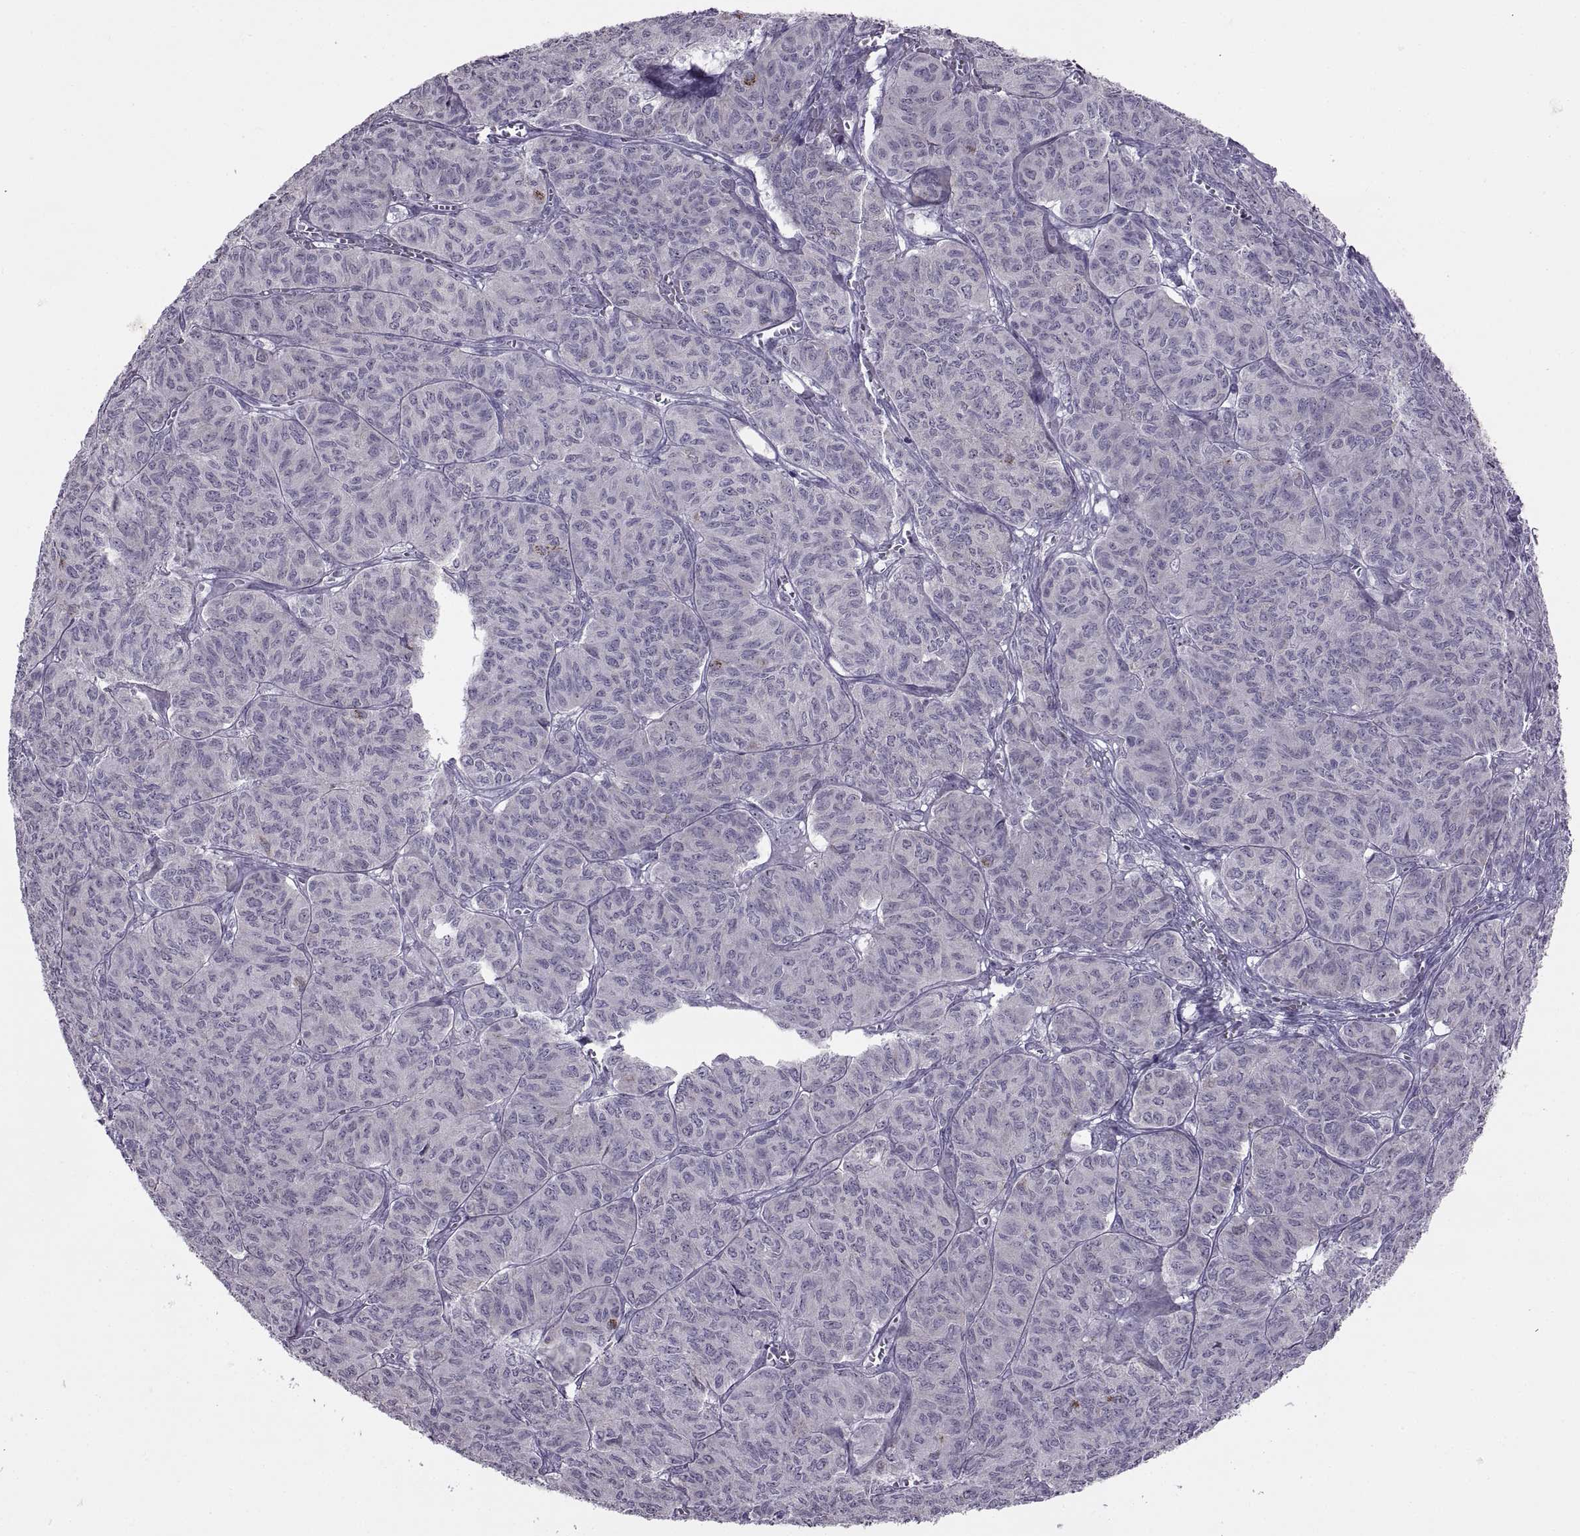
{"staining": {"intensity": "negative", "quantity": "none", "location": "none"}, "tissue": "ovarian cancer", "cell_type": "Tumor cells", "image_type": "cancer", "snomed": [{"axis": "morphology", "description": "Carcinoma, endometroid"}, {"axis": "topography", "description": "Ovary"}], "caption": "Immunohistochemistry image of ovarian cancer (endometroid carcinoma) stained for a protein (brown), which demonstrates no expression in tumor cells.", "gene": "ASIC2", "patient": {"sex": "female", "age": 80}}